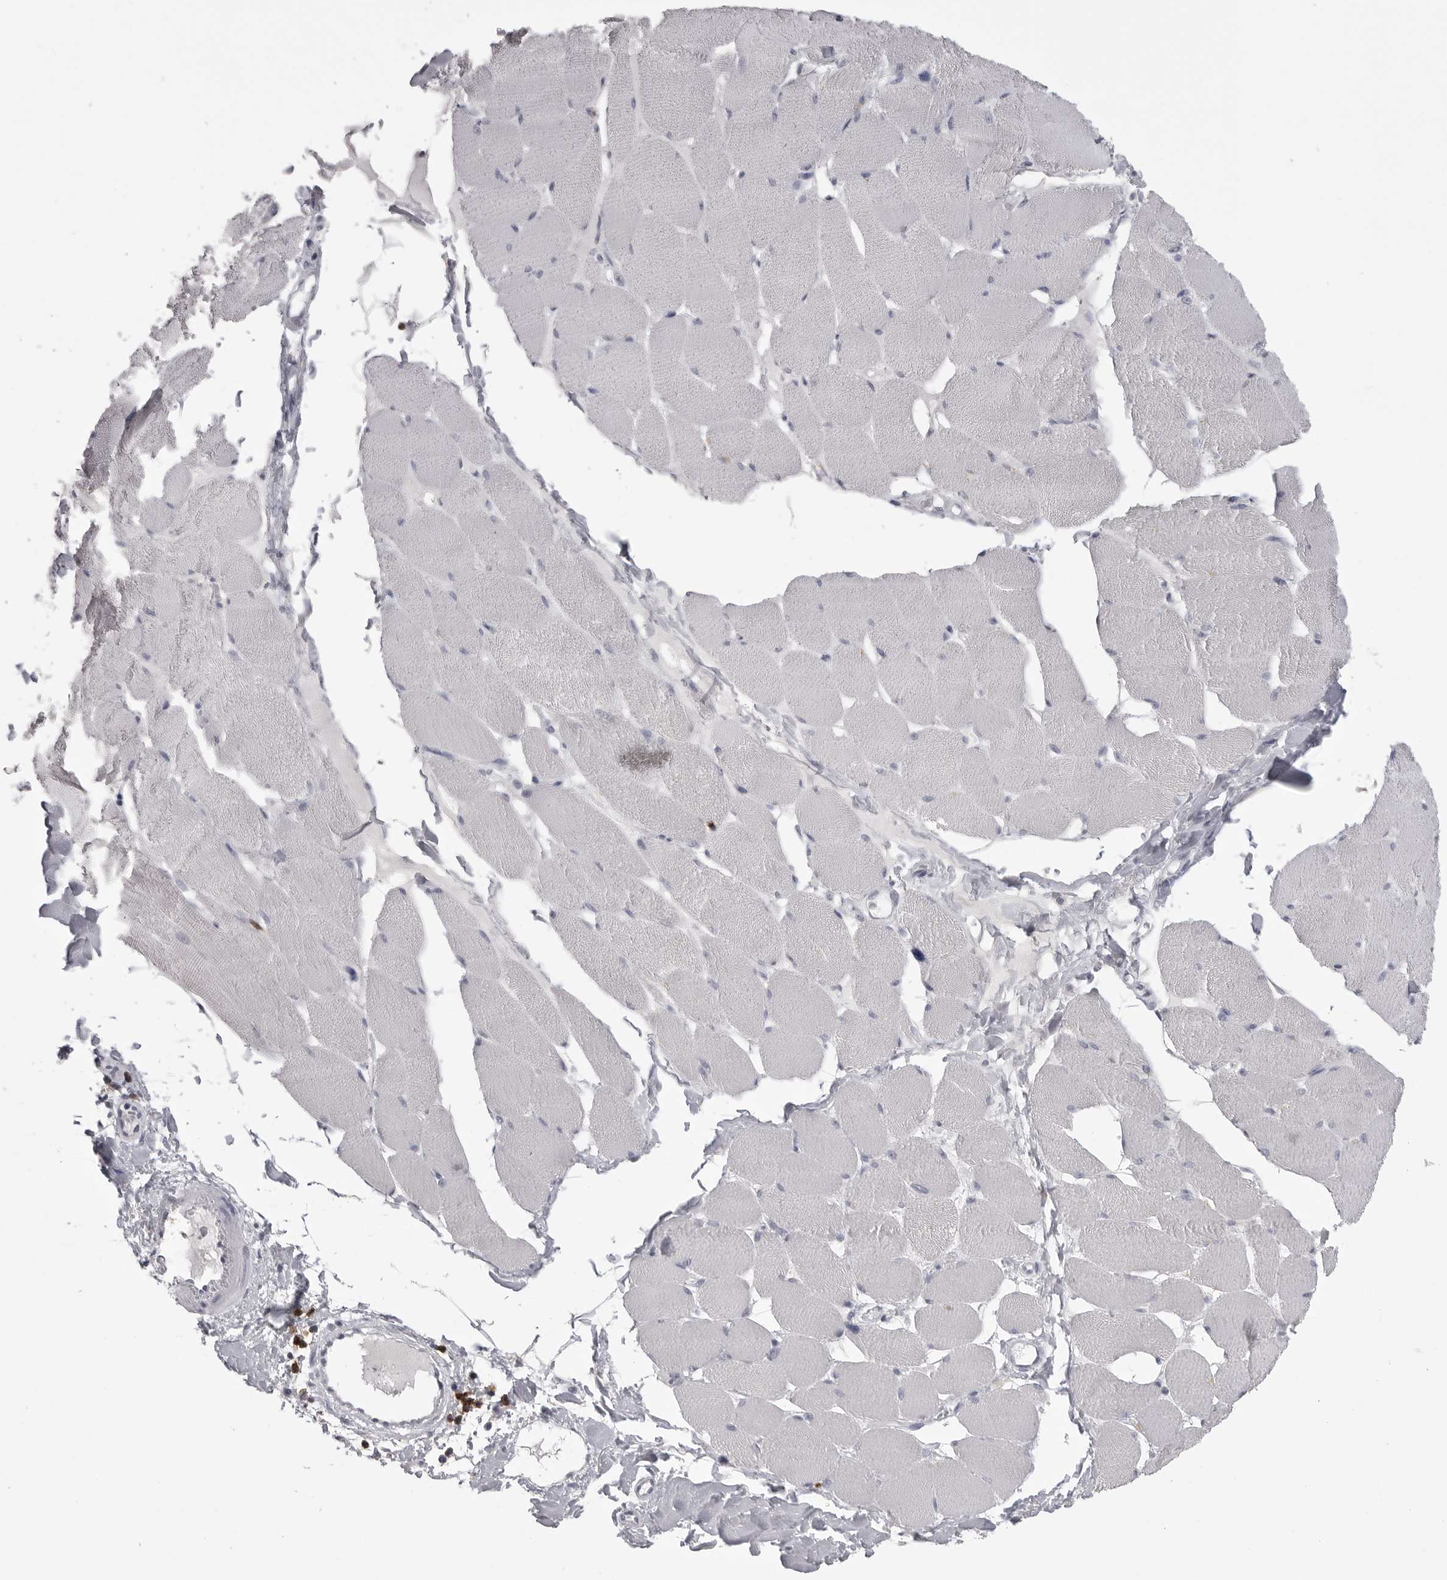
{"staining": {"intensity": "negative", "quantity": "none", "location": "none"}, "tissue": "skeletal muscle", "cell_type": "Myocytes", "image_type": "normal", "snomed": [{"axis": "morphology", "description": "Normal tissue, NOS"}, {"axis": "topography", "description": "Skin"}, {"axis": "topography", "description": "Skeletal muscle"}], "caption": "Immunohistochemistry histopathology image of benign human skeletal muscle stained for a protein (brown), which demonstrates no staining in myocytes. Nuclei are stained in blue.", "gene": "ITGAL", "patient": {"sex": "male", "age": 83}}